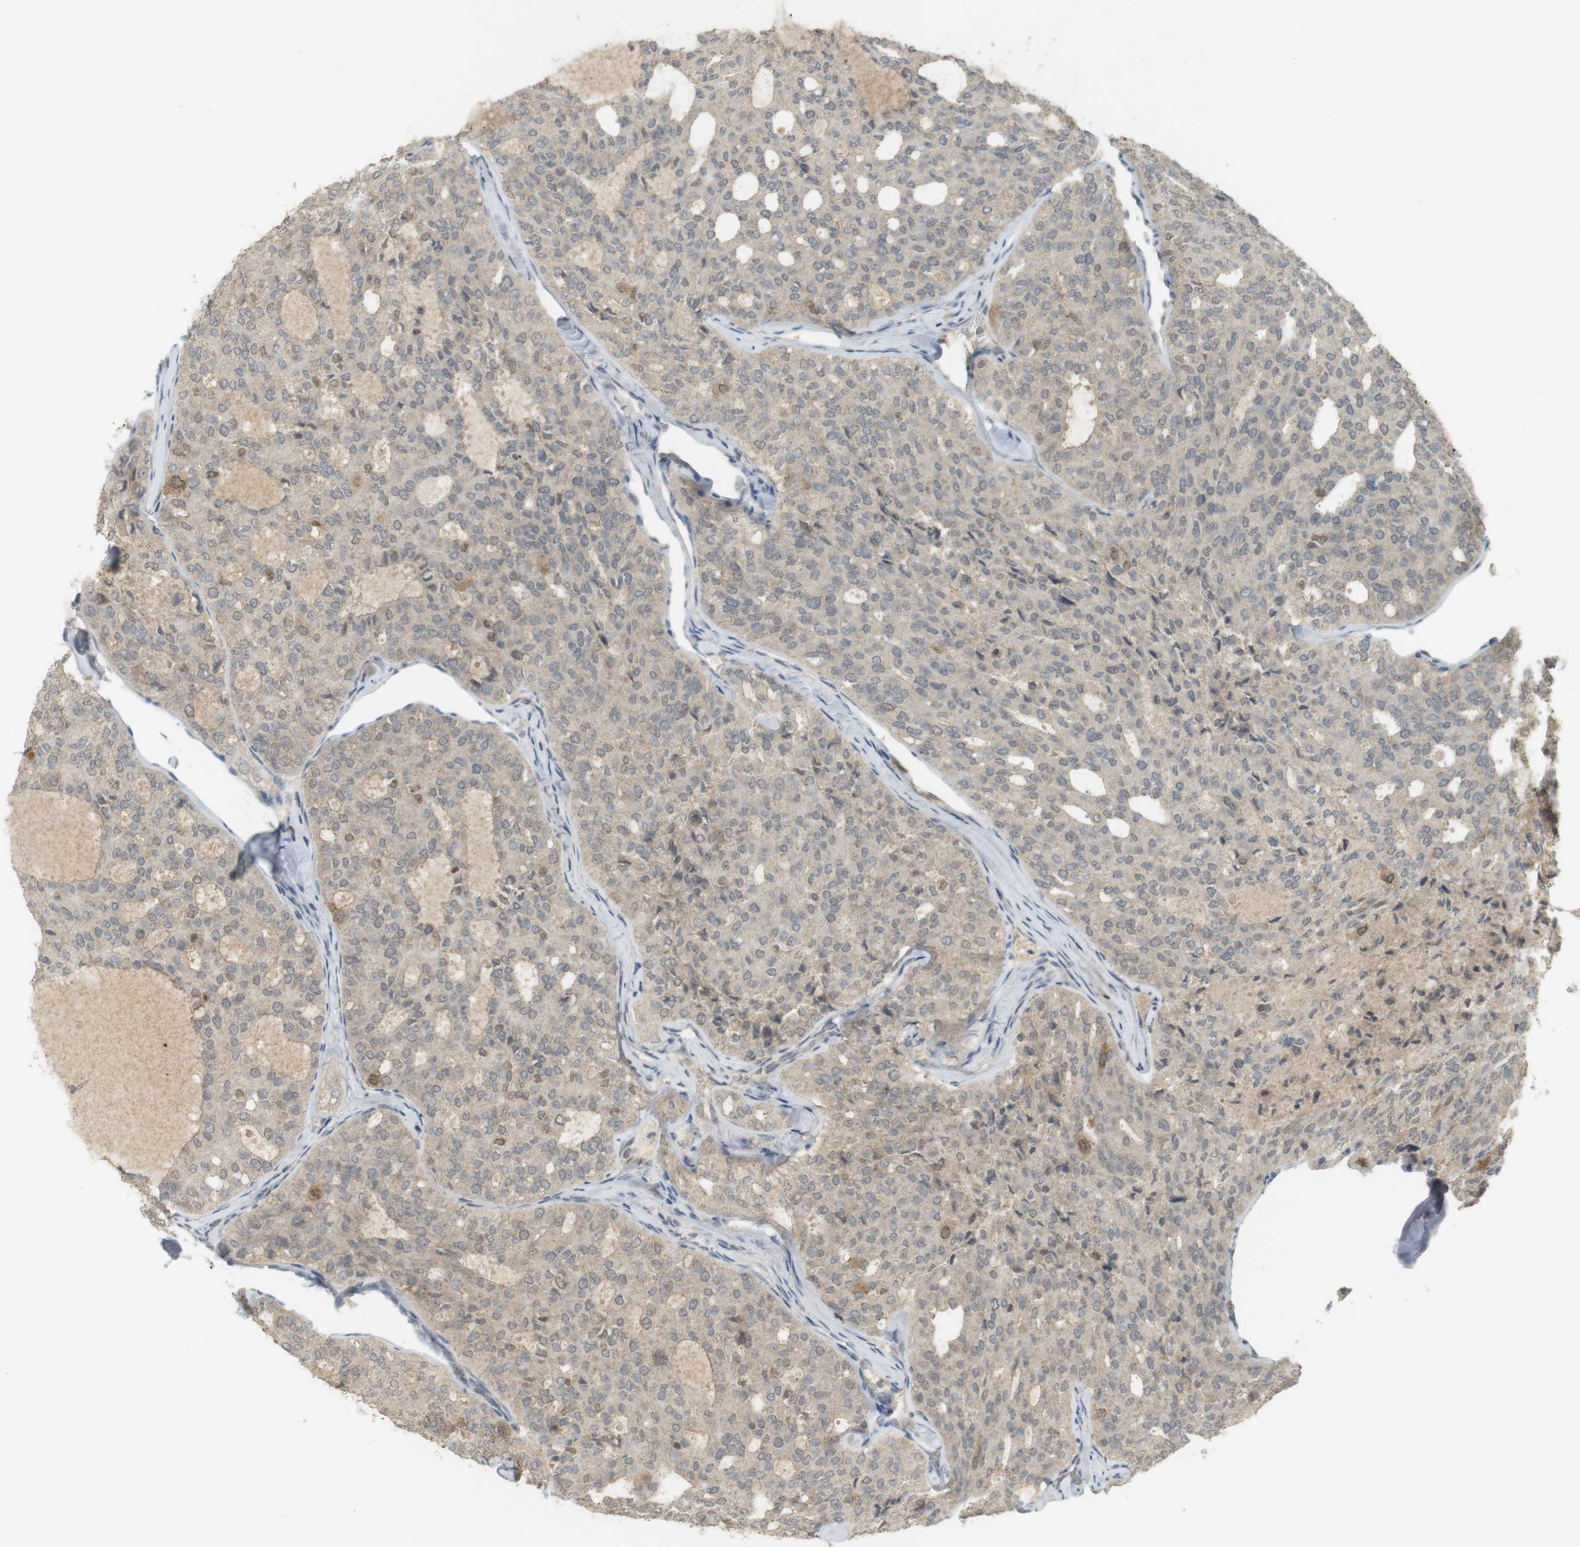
{"staining": {"intensity": "weak", "quantity": "<25%", "location": "cytoplasmic/membranous"}, "tissue": "thyroid cancer", "cell_type": "Tumor cells", "image_type": "cancer", "snomed": [{"axis": "morphology", "description": "Follicular adenoma carcinoma, NOS"}, {"axis": "topography", "description": "Thyroid gland"}], "caption": "A histopathology image of human thyroid cancer is negative for staining in tumor cells.", "gene": "TTK", "patient": {"sex": "male", "age": 75}}